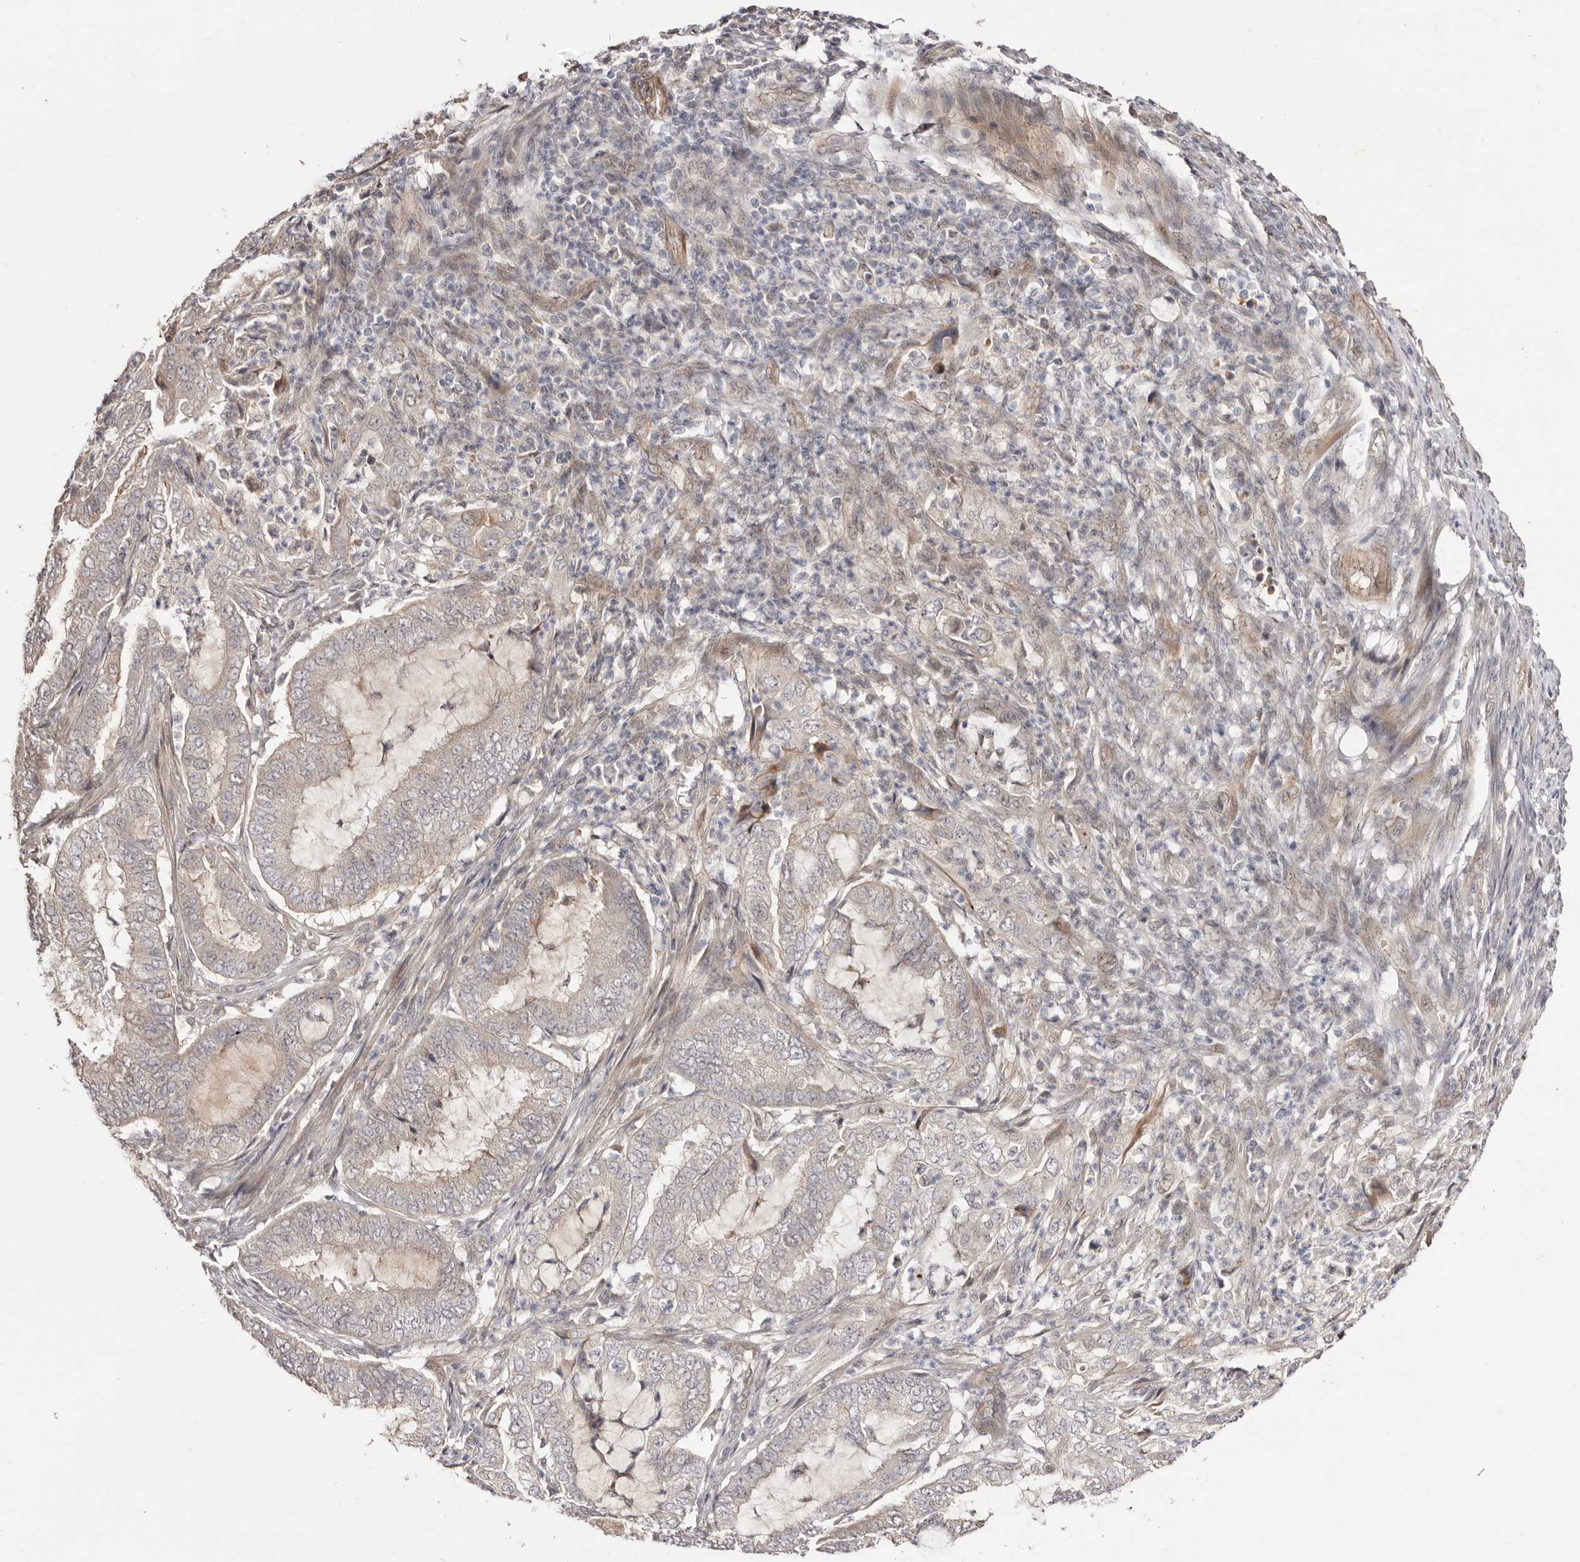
{"staining": {"intensity": "weak", "quantity": "<25%", "location": "cytoplasmic/membranous"}, "tissue": "endometrial cancer", "cell_type": "Tumor cells", "image_type": "cancer", "snomed": [{"axis": "morphology", "description": "Adenocarcinoma, NOS"}, {"axis": "topography", "description": "Endometrium"}], "caption": "Adenocarcinoma (endometrial) was stained to show a protein in brown. There is no significant staining in tumor cells.", "gene": "EGR3", "patient": {"sex": "female", "age": 51}}